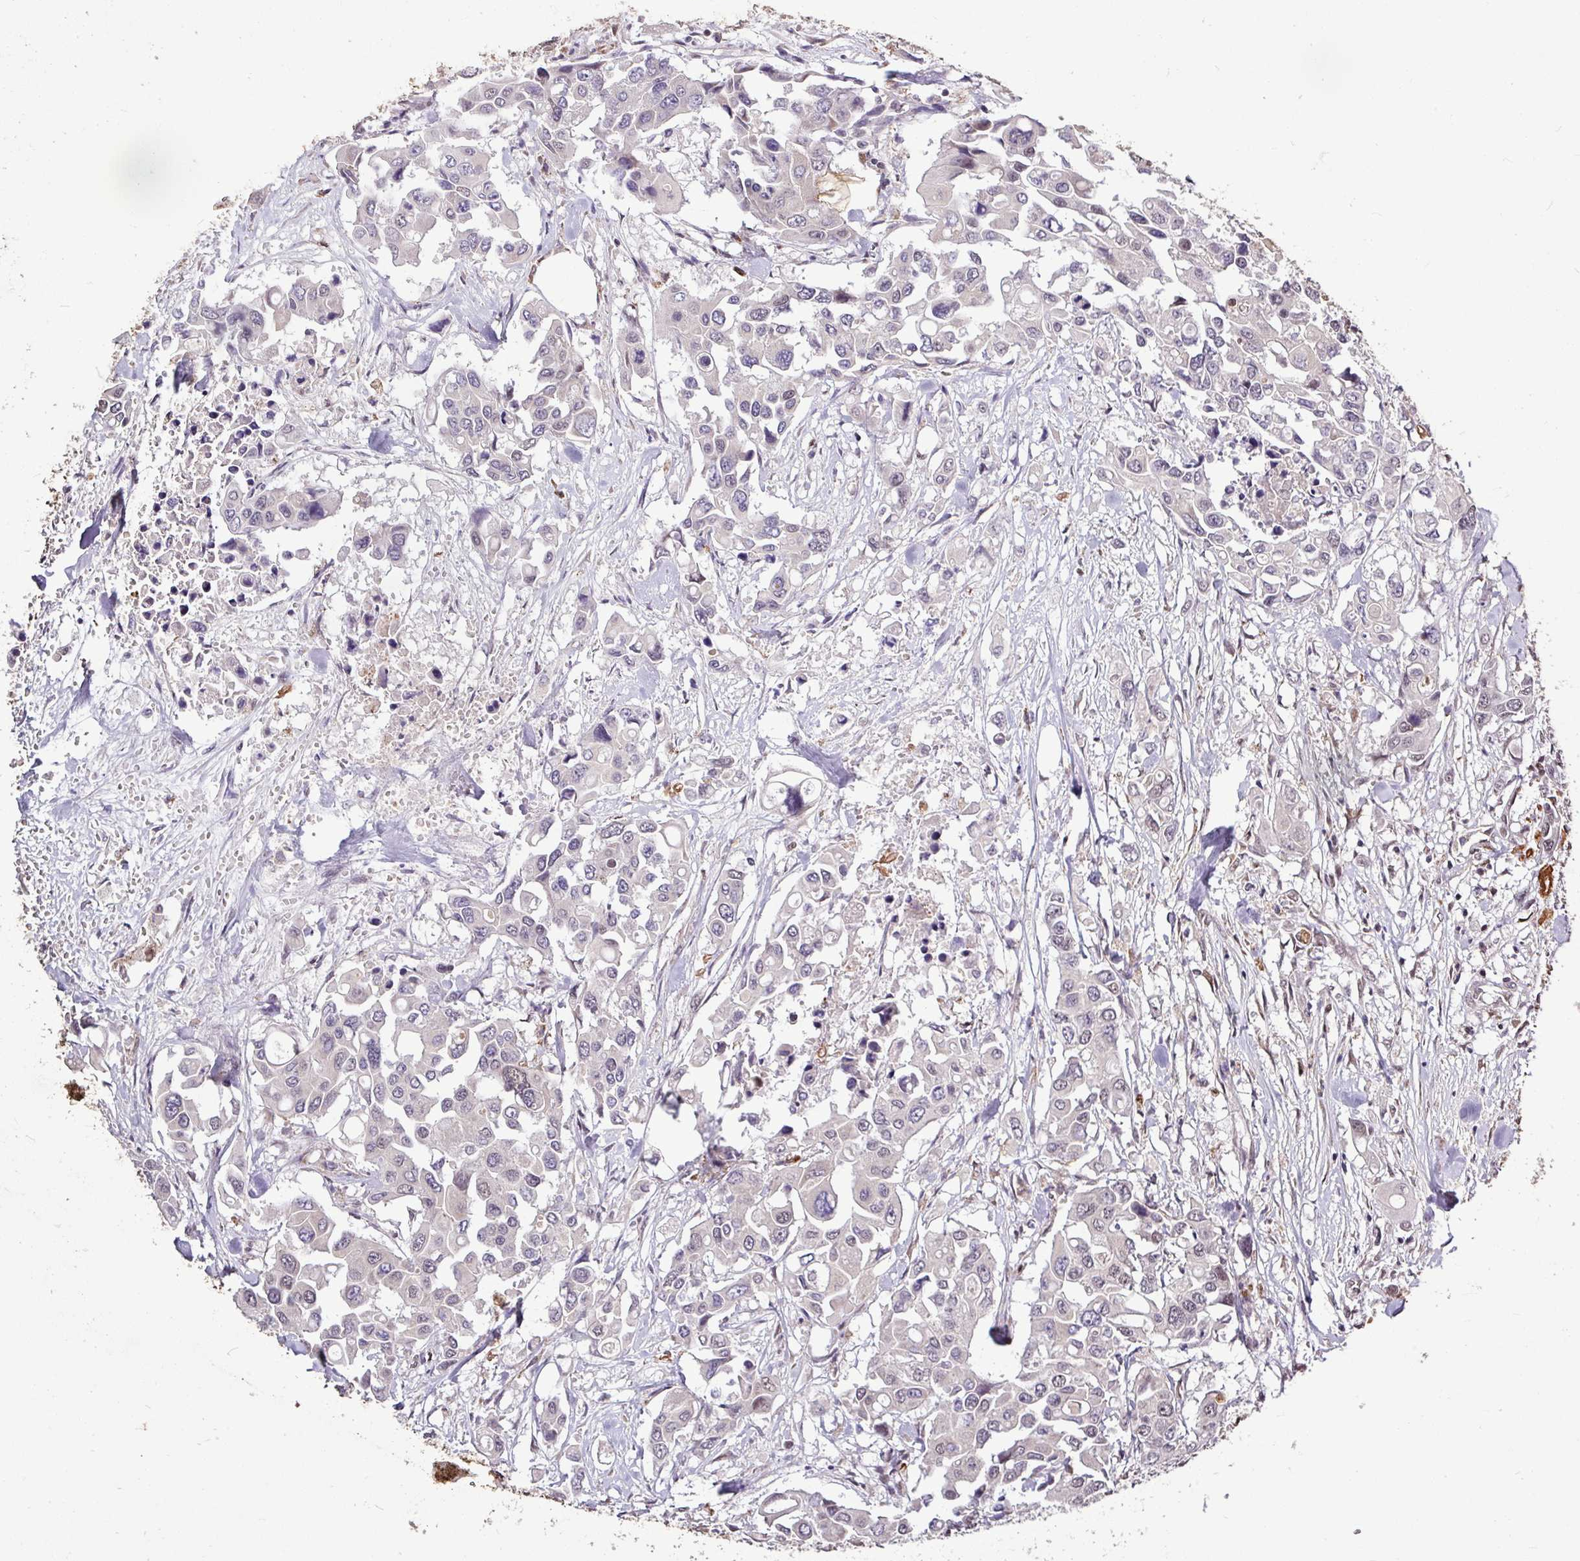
{"staining": {"intensity": "negative", "quantity": "none", "location": "none"}, "tissue": "colorectal cancer", "cell_type": "Tumor cells", "image_type": "cancer", "snomed": [{"axis": "morphology", "description": "Adenocarcinoma, NOS"}, {"axis": "topography", "description": "Colon"}], "caption": "Tumor cells are negative for brown protein staining in adenocarcinoma (colorectal). (DAB (3,3'-diaminobenzidine) immunohistochemistry (IHC), high magnification).", "gene": "SKIC2", "patient": {"sex": "male", "age": 77}}